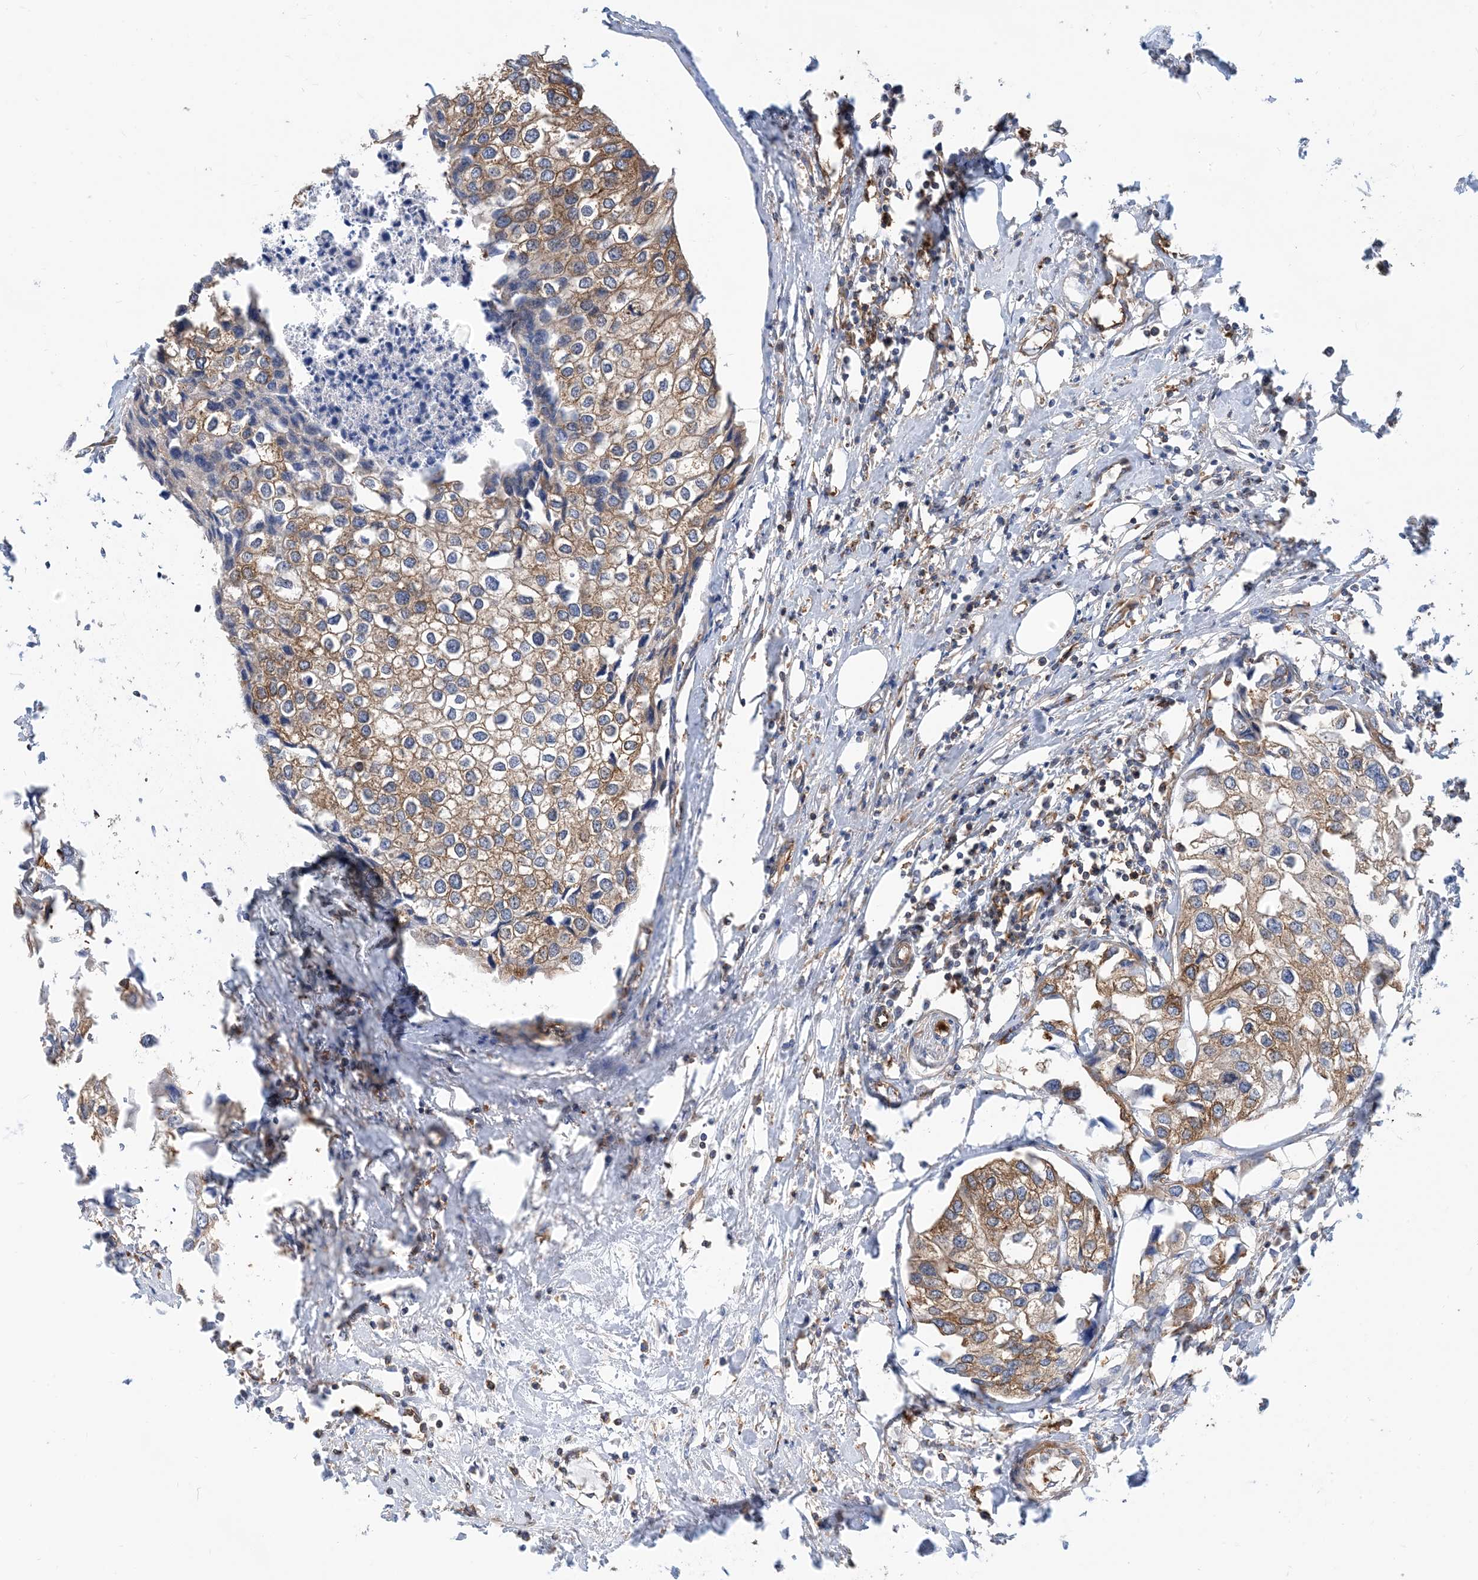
{"staining": {"intensity": "moderate", "quantity": ">75%", "location": "cytoplasmic/membranous"}, "tissue": "urothelial cancer", "cell_type": "Tumor cells", "image_type": "cancer", "snomed": [{"axis": "morphology", "description": "Urothelial carcinoma, High grade"}, {"axis": "topography", "description": "Urinary bladder"}], "caption": "Urothelial cancer stained for a protein displays moderate cytoplasmic/membranous positivity in tumor cells.", "gene": "DYNC1LI1", "patient": {"sex": "male", "age": 64}}